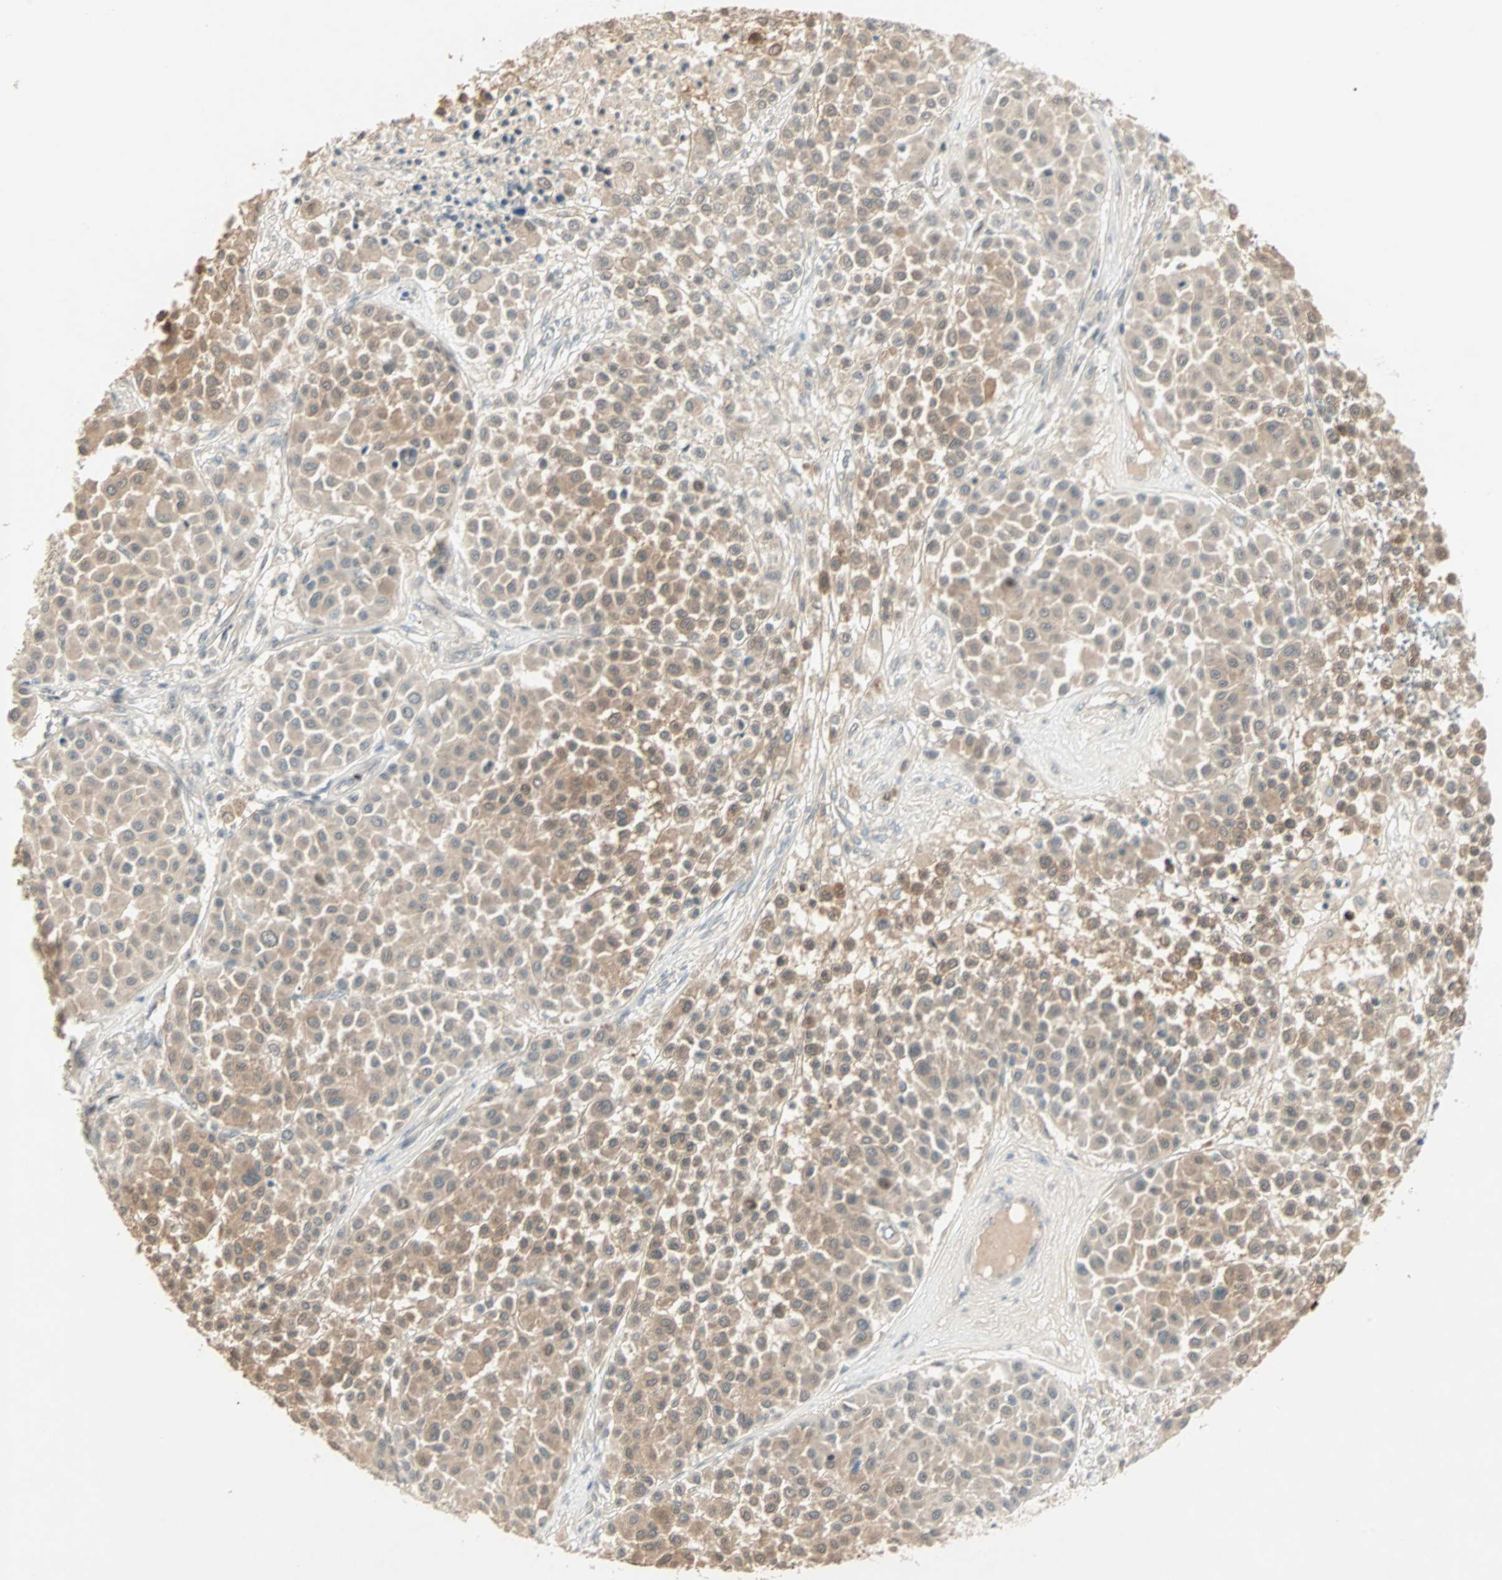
{"staining": {"intensity": "moderate", "quantity": "25%-75%", "location": "cytoplasmic/membranous"}, "tissue": "melanoma", "cell_type": "Tumor cells", "image_type": "cancer", "snomed": [{"axis": "morphology", "description": "Malignant melanoma, Metastatic site"}, {"axis": "topography", "description": "Soft tissue"}], "caption": "Moderate cytoplasmic/membranous expression for a protein is seen in about 25%-75% of tumor cells of melanoma using immunohistochemistry (IHC).", "gene": "ACSL5", "patient": {"sex": "male", "age": 41}}